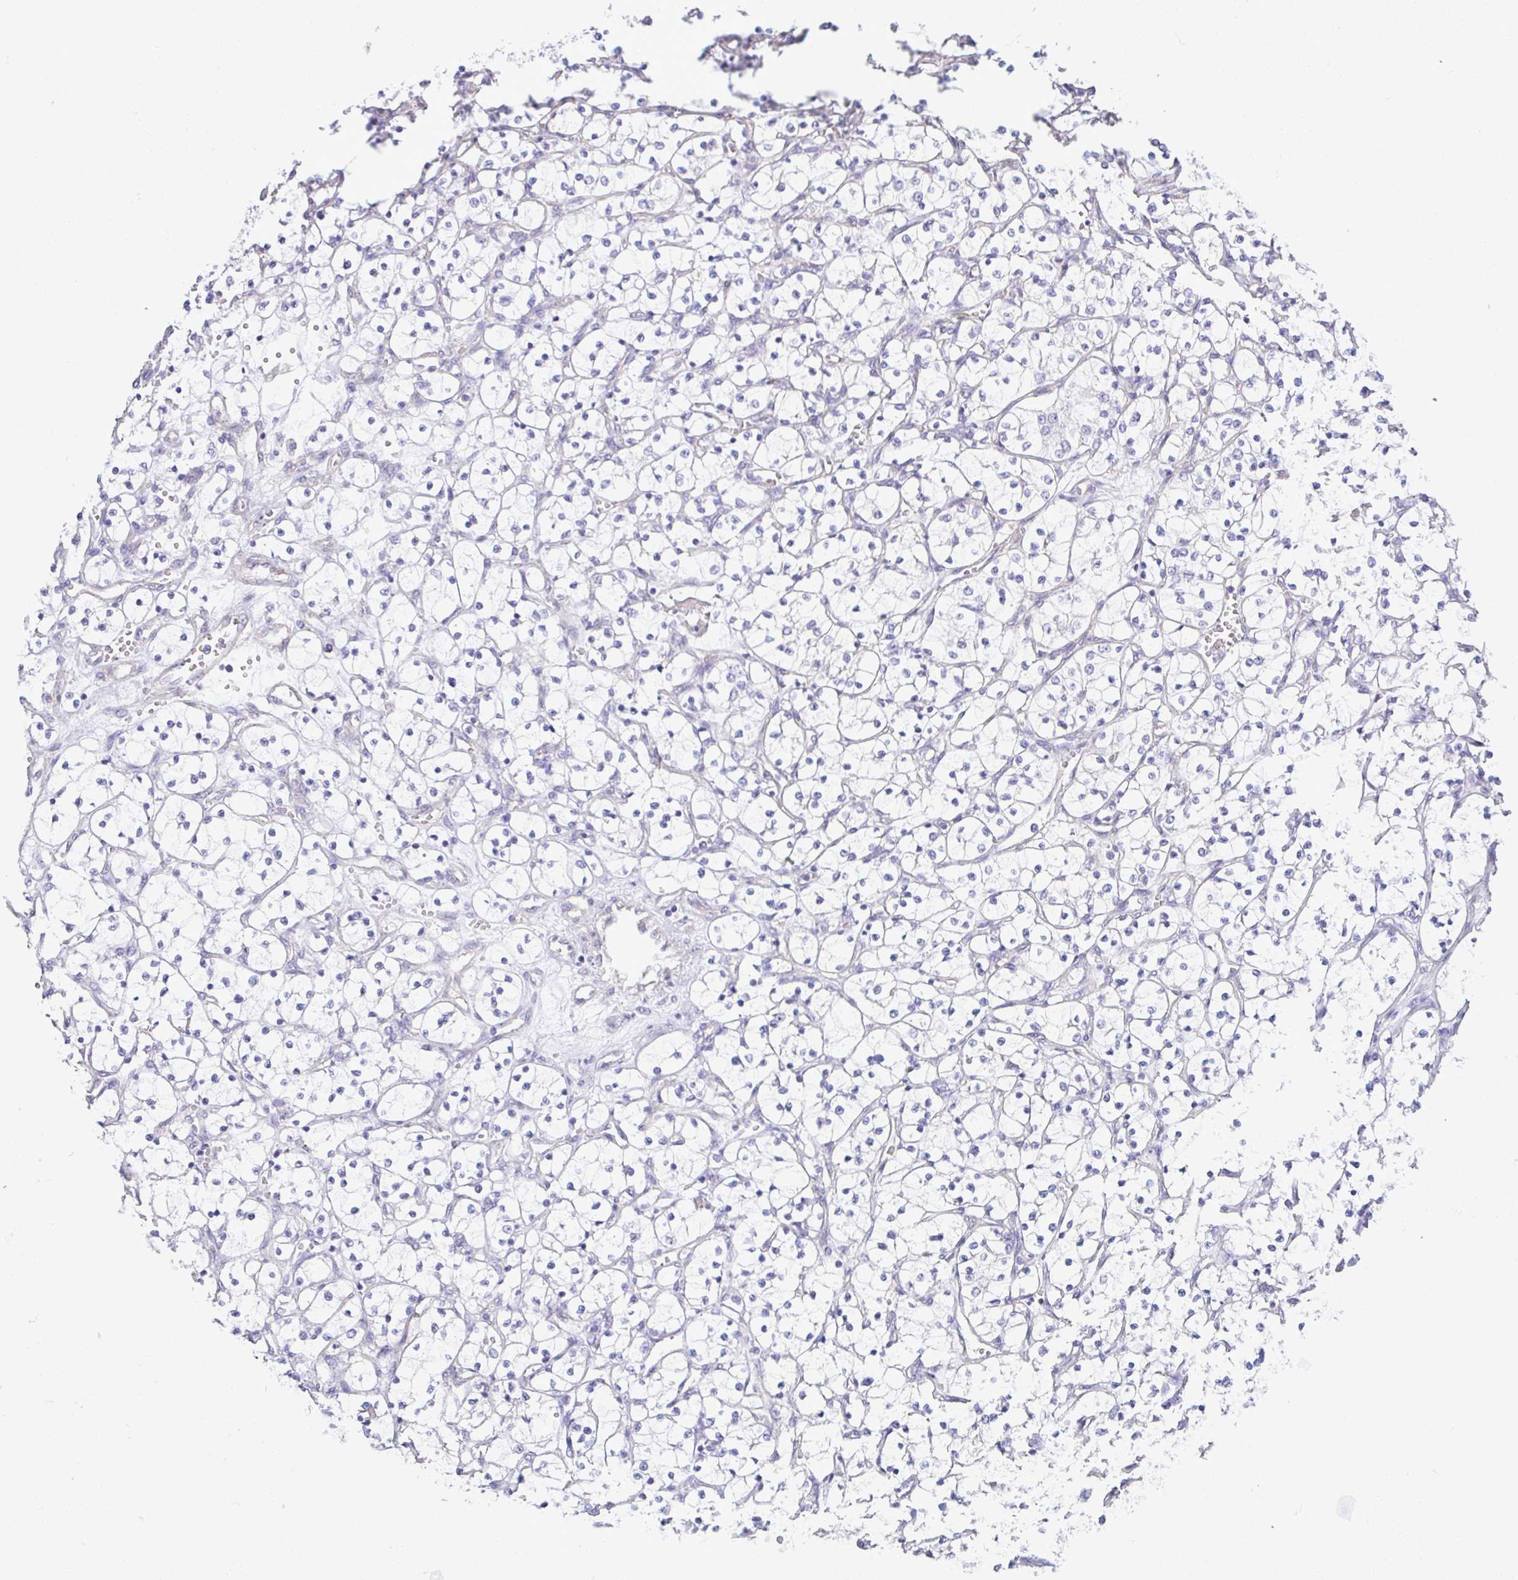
{"staining": {"intensity": "negative", "quantity": "none", "location": "none"}, "tissue": "renal cancer", "cell_type": "Tumor cells", "image_type": "cancer", "snomed": [{"axis": "morphology", "description": "Adenocarcinoma, NOS"}, {"axis": "topography", "description": "Kidney"}], "caption": "Protein analysis of renal adenocarcinoma demonstrates no significant staining in tumor cells.", "gene": "PLCD4", "patient": {"sex": "female", "age": 69}}